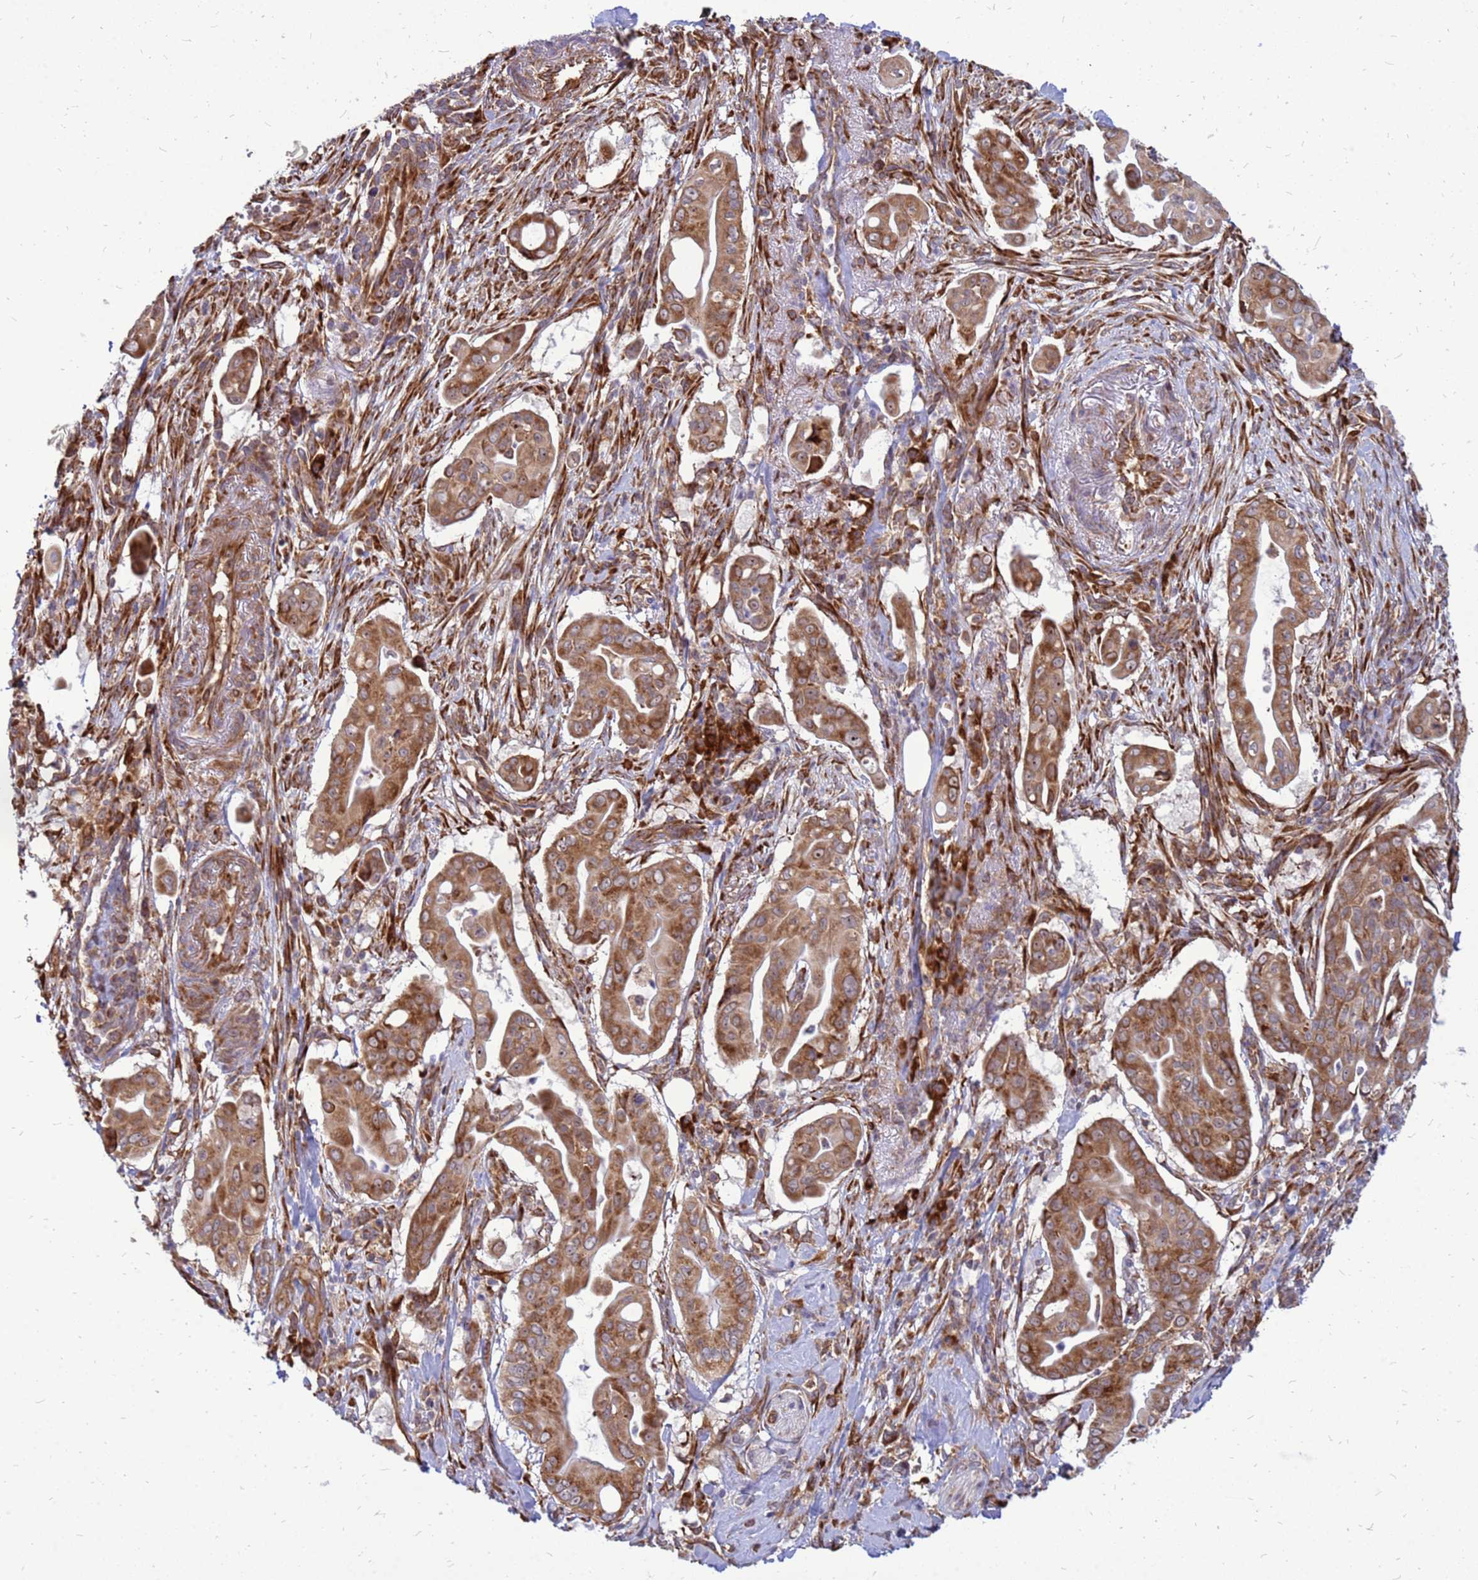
{"staining": {"intensity": "moderate", "quantity": ">75%", "location": "cytoplasmic/membranous"}, "tissue": "pancreatic cancer", "cell_type": "Tumor cells", "image_type": "cancer", "snomed": [{"axis": "morphology", "description": "Adenocarcinoma, NOS"}, {"axis": "topography", "description": "Pancreas"}], "caption": "Immunohistochemistry image of human adenocarcinoma (pancreatic) stained for a protein (brown), which shows medium levels of moderate cytoplasmic/membranous expression in about >75% of tumor cells.", "gene": "RPL8", "patient": {"sex": "male", "age": 71}}